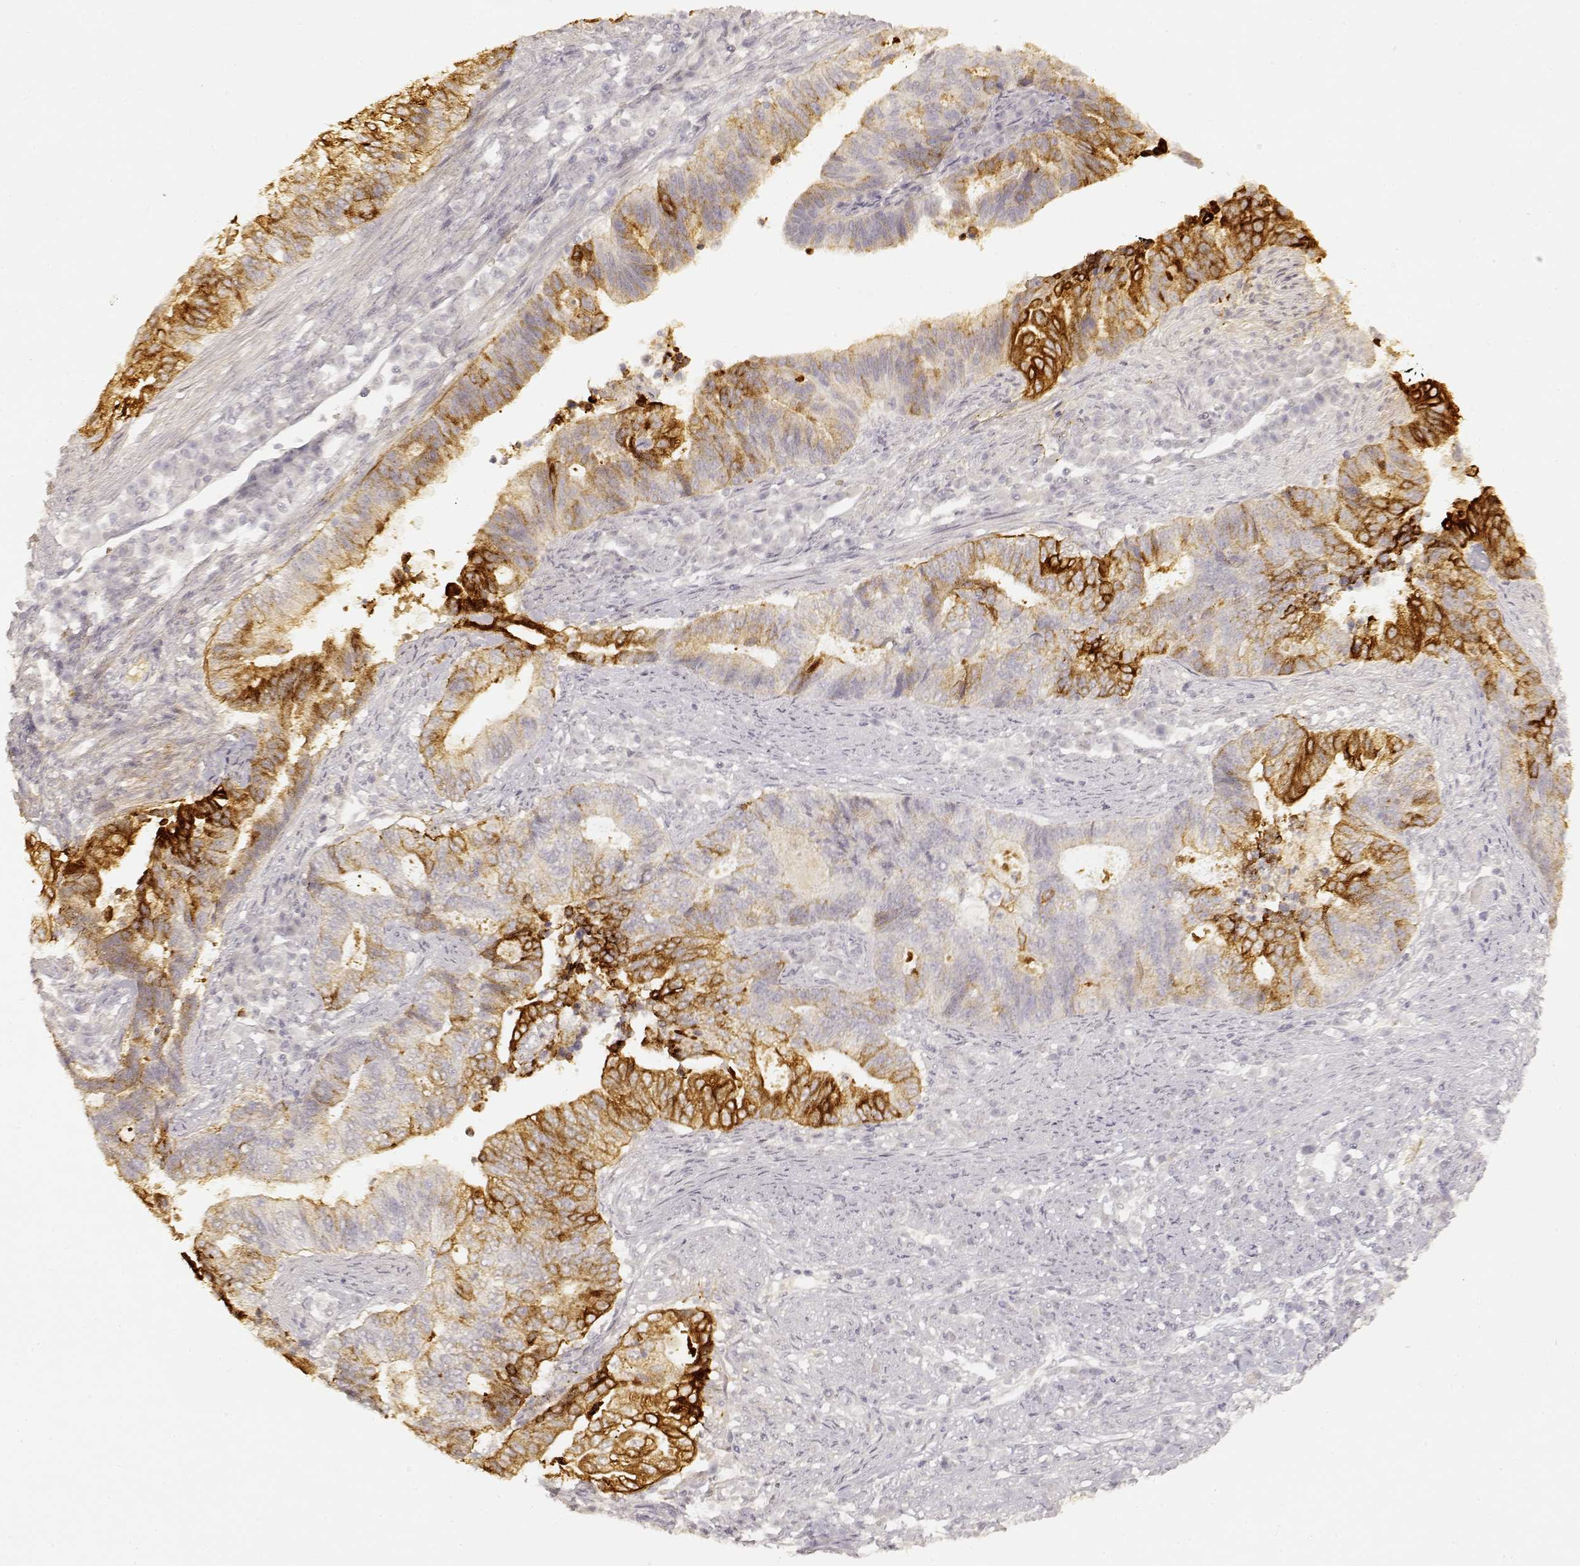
{"staining": {"intensity": "moderate", "quantity": "<25%", "location": "cytoplasmic/membranous"}, "tissue": "endometrial cancer", "cell_type": "Tumor cells", "image_type": "cancer", "snomed": [{"axis": "morphology", "description": "Adenocarcinoma, NOS"}, {"axis": "topography", "description": "Uterus"}, {"axis": "topography", "description": "Endometrium"}], "caption": "Endometrial cancer (adenocarcinoma) stained with a protein marker reveals moderate staining in tumor cells.", "gene": "LAMC2", "patient": {"sex": "female", "age": 54}}